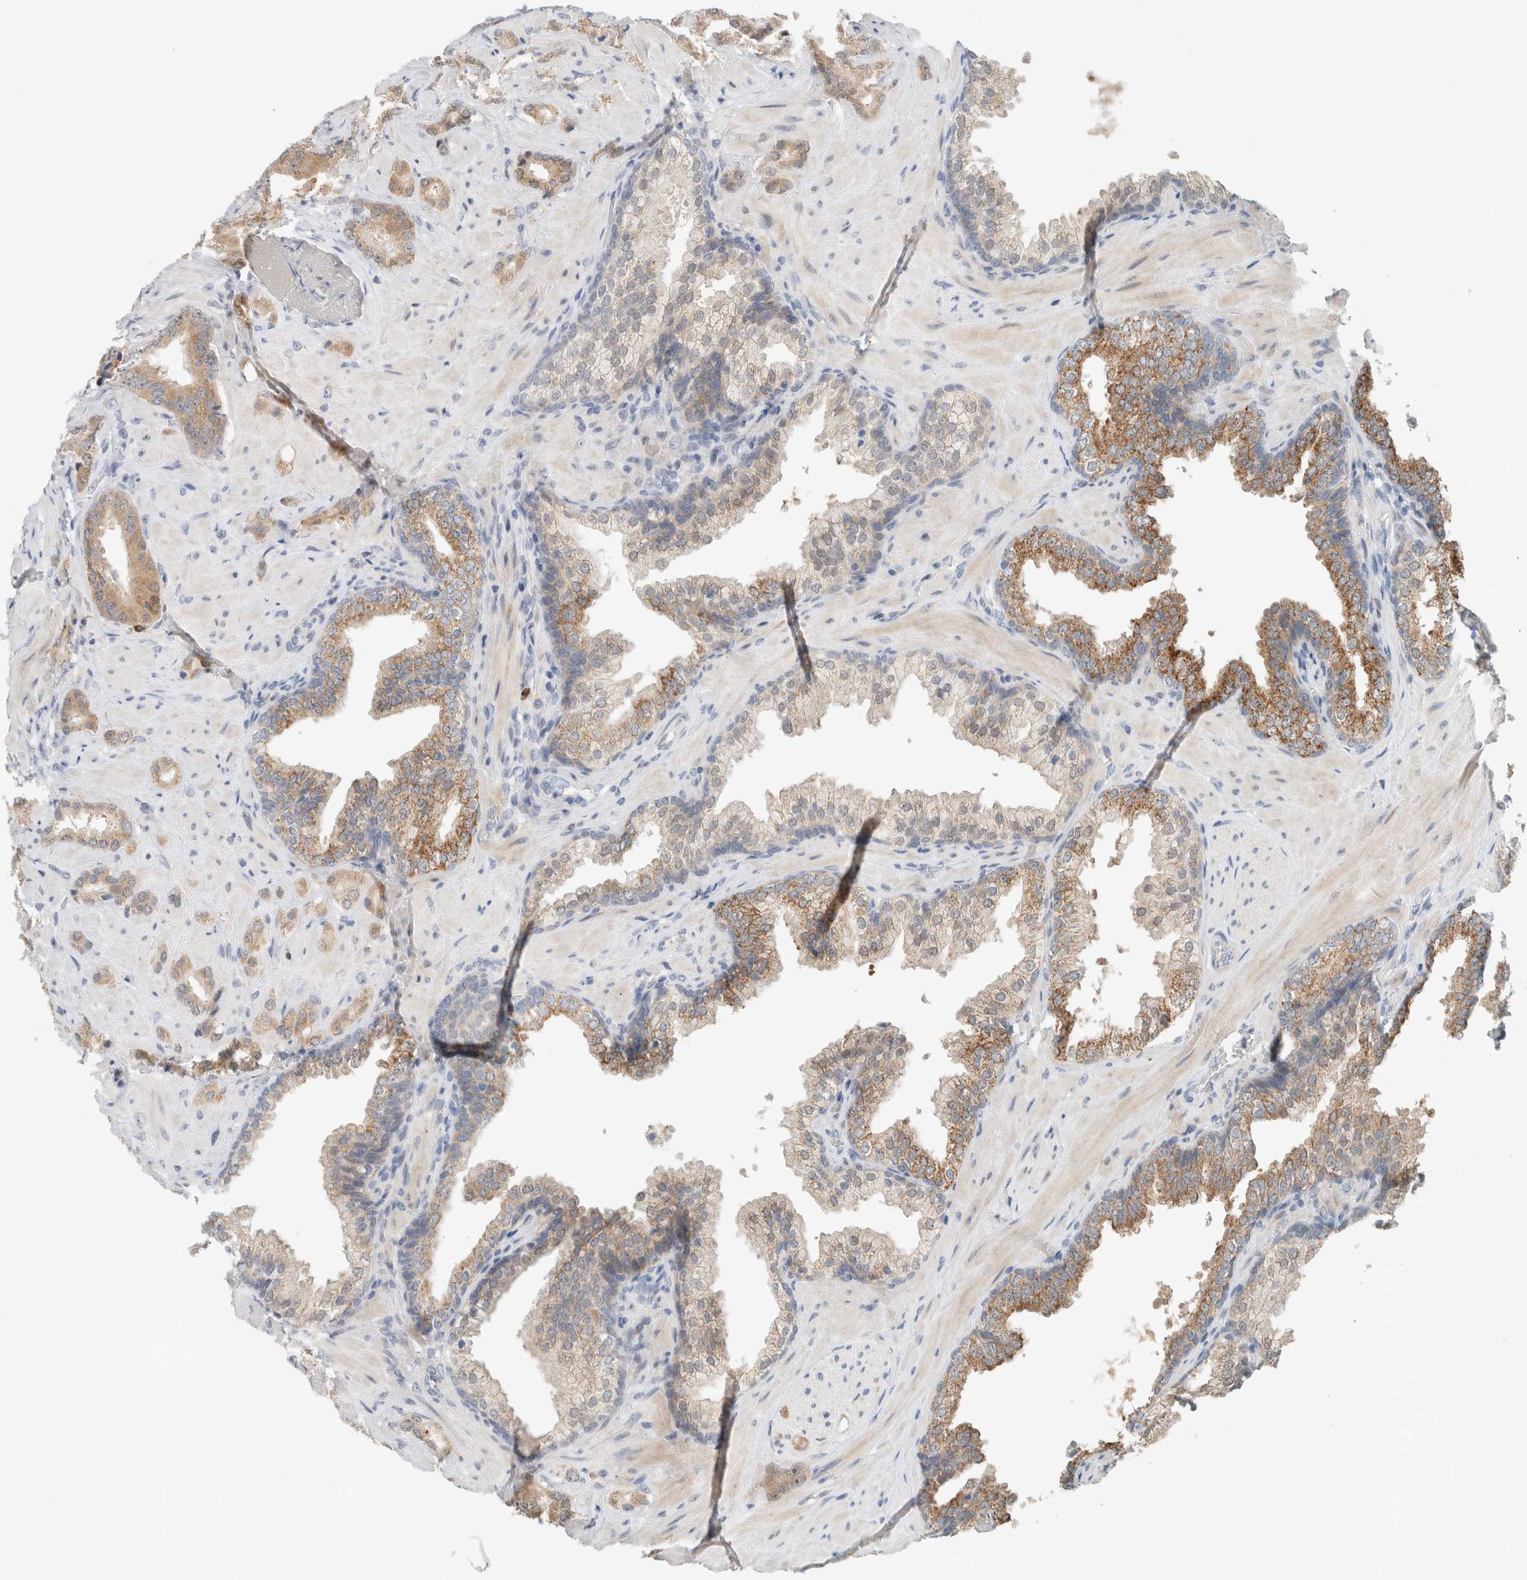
{"staining": {"intensity": "moderate", "quantity": "25%-75%", "location": "cytoplasmic/membranous"}, "tissue": "prostate cancer", "cell_type": "Tumor cells", "image_type": "cancer", "snomed": [{"axis": "morphology", "description": "Adenocarcinoma, High grade"}, {"axis": "topography", "description": "Prostate"}], "caption": "Immunohistochemistry (IHC) image of human prostate cancer (high-grade adenocarcinoma) stained for a protein (brown), which demonstrates medium levels of moderate cytoplasmic/membranous staining in approximately 25%-75% of tumor cells.", "gene": "CRAT", "patient": {"sex": "male", "age": 64}}